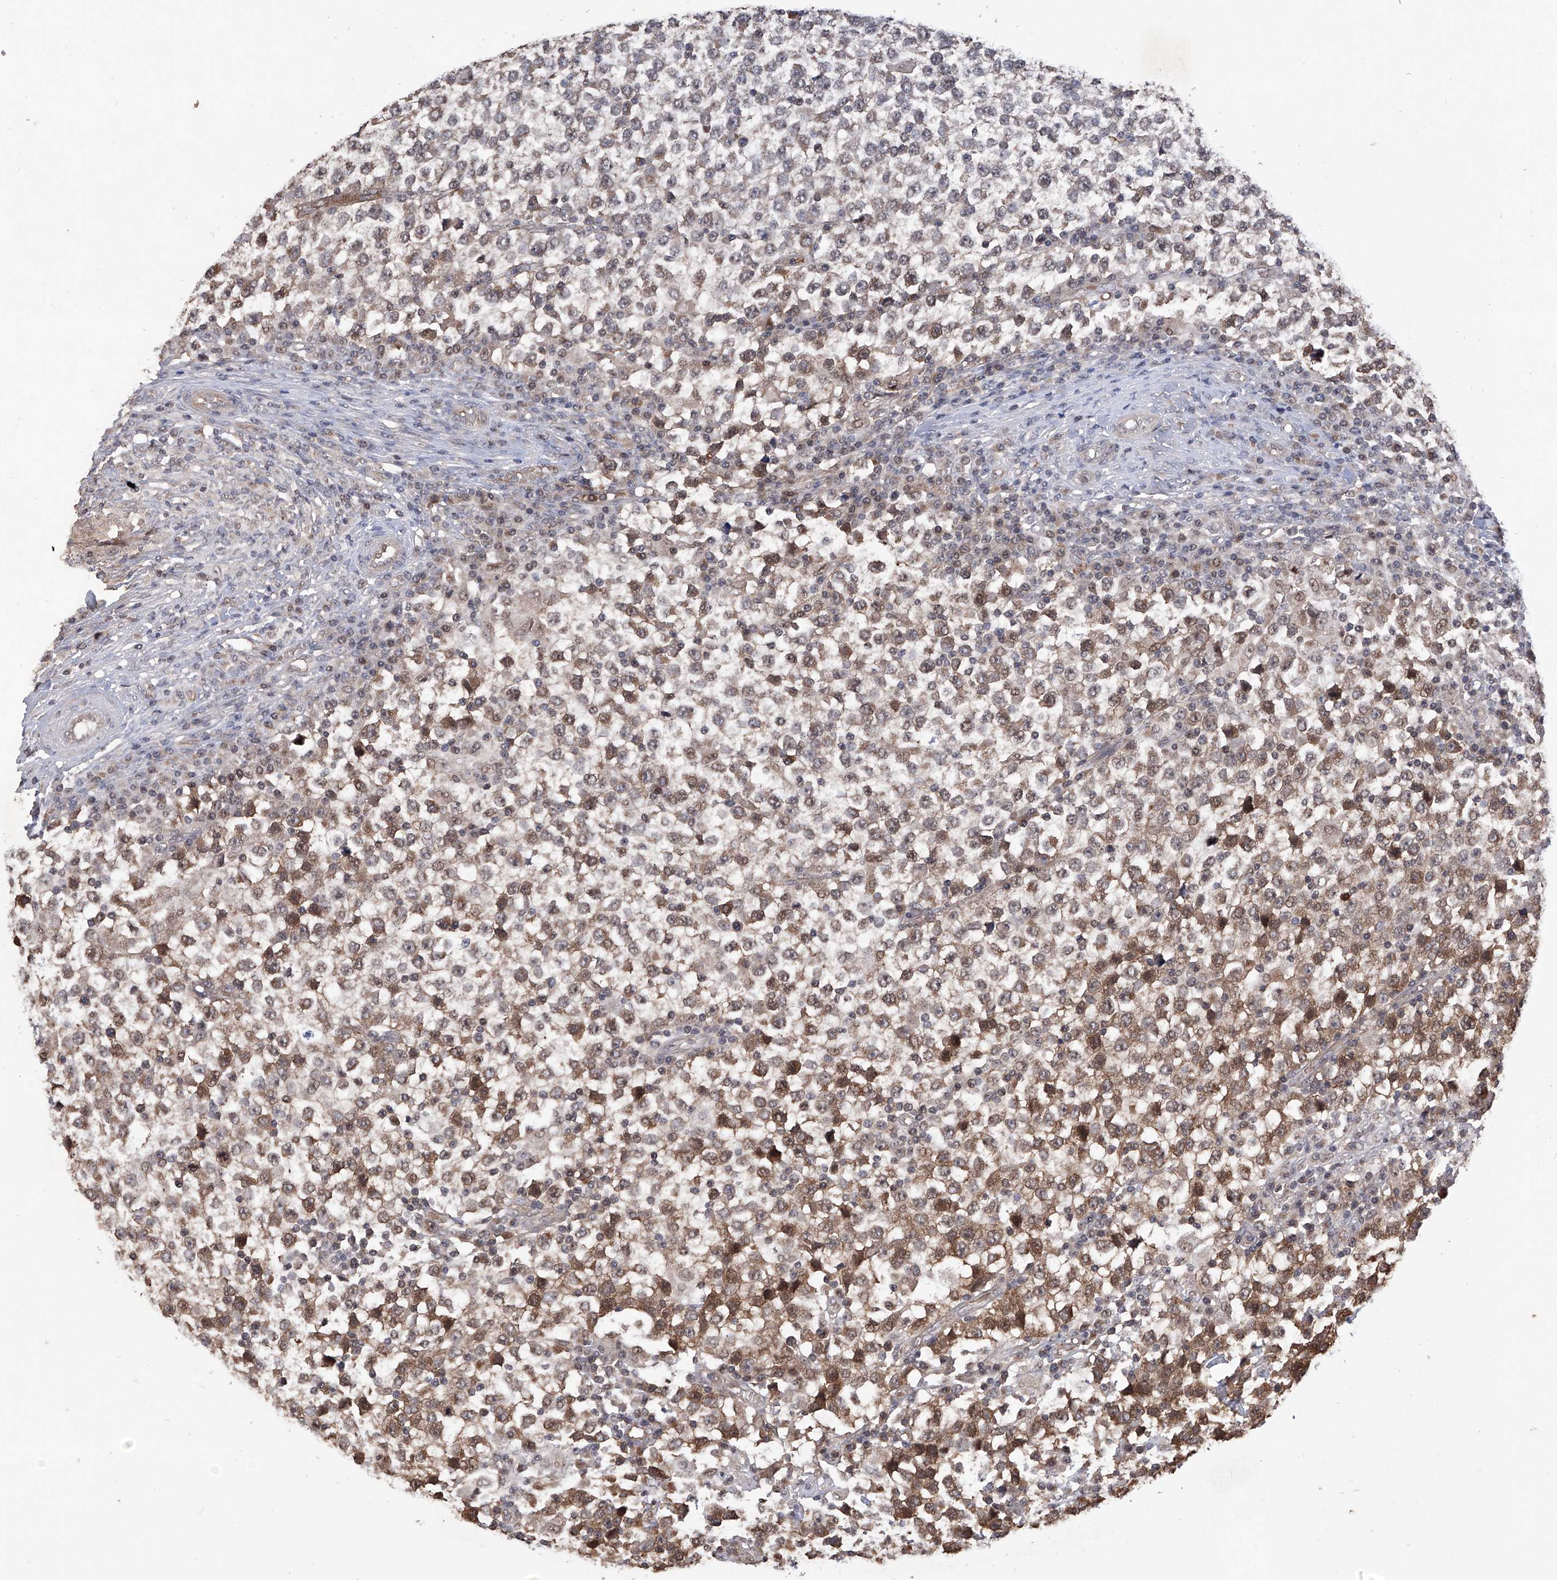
{"staining": {"intensity": "moderate", "quantity": "25%-75%", "location": "cytoplasmic/membranous"}, "tissue": "testis cancer", "cell_type": "Tumor cells", "image_type": "cancer", "snomed": [{"axis": "morphology", "description": "Seminoma, NOS"}, {"axis": "topography", "description": "Testis"}], "caption": "Moderate cytoplasmic/membranous protein staining is present in approximately 25%-75% of tumor cells in testis seminoma.", "gene": "LYSMD4", "patient": {"sex": "male", "age": 65}}